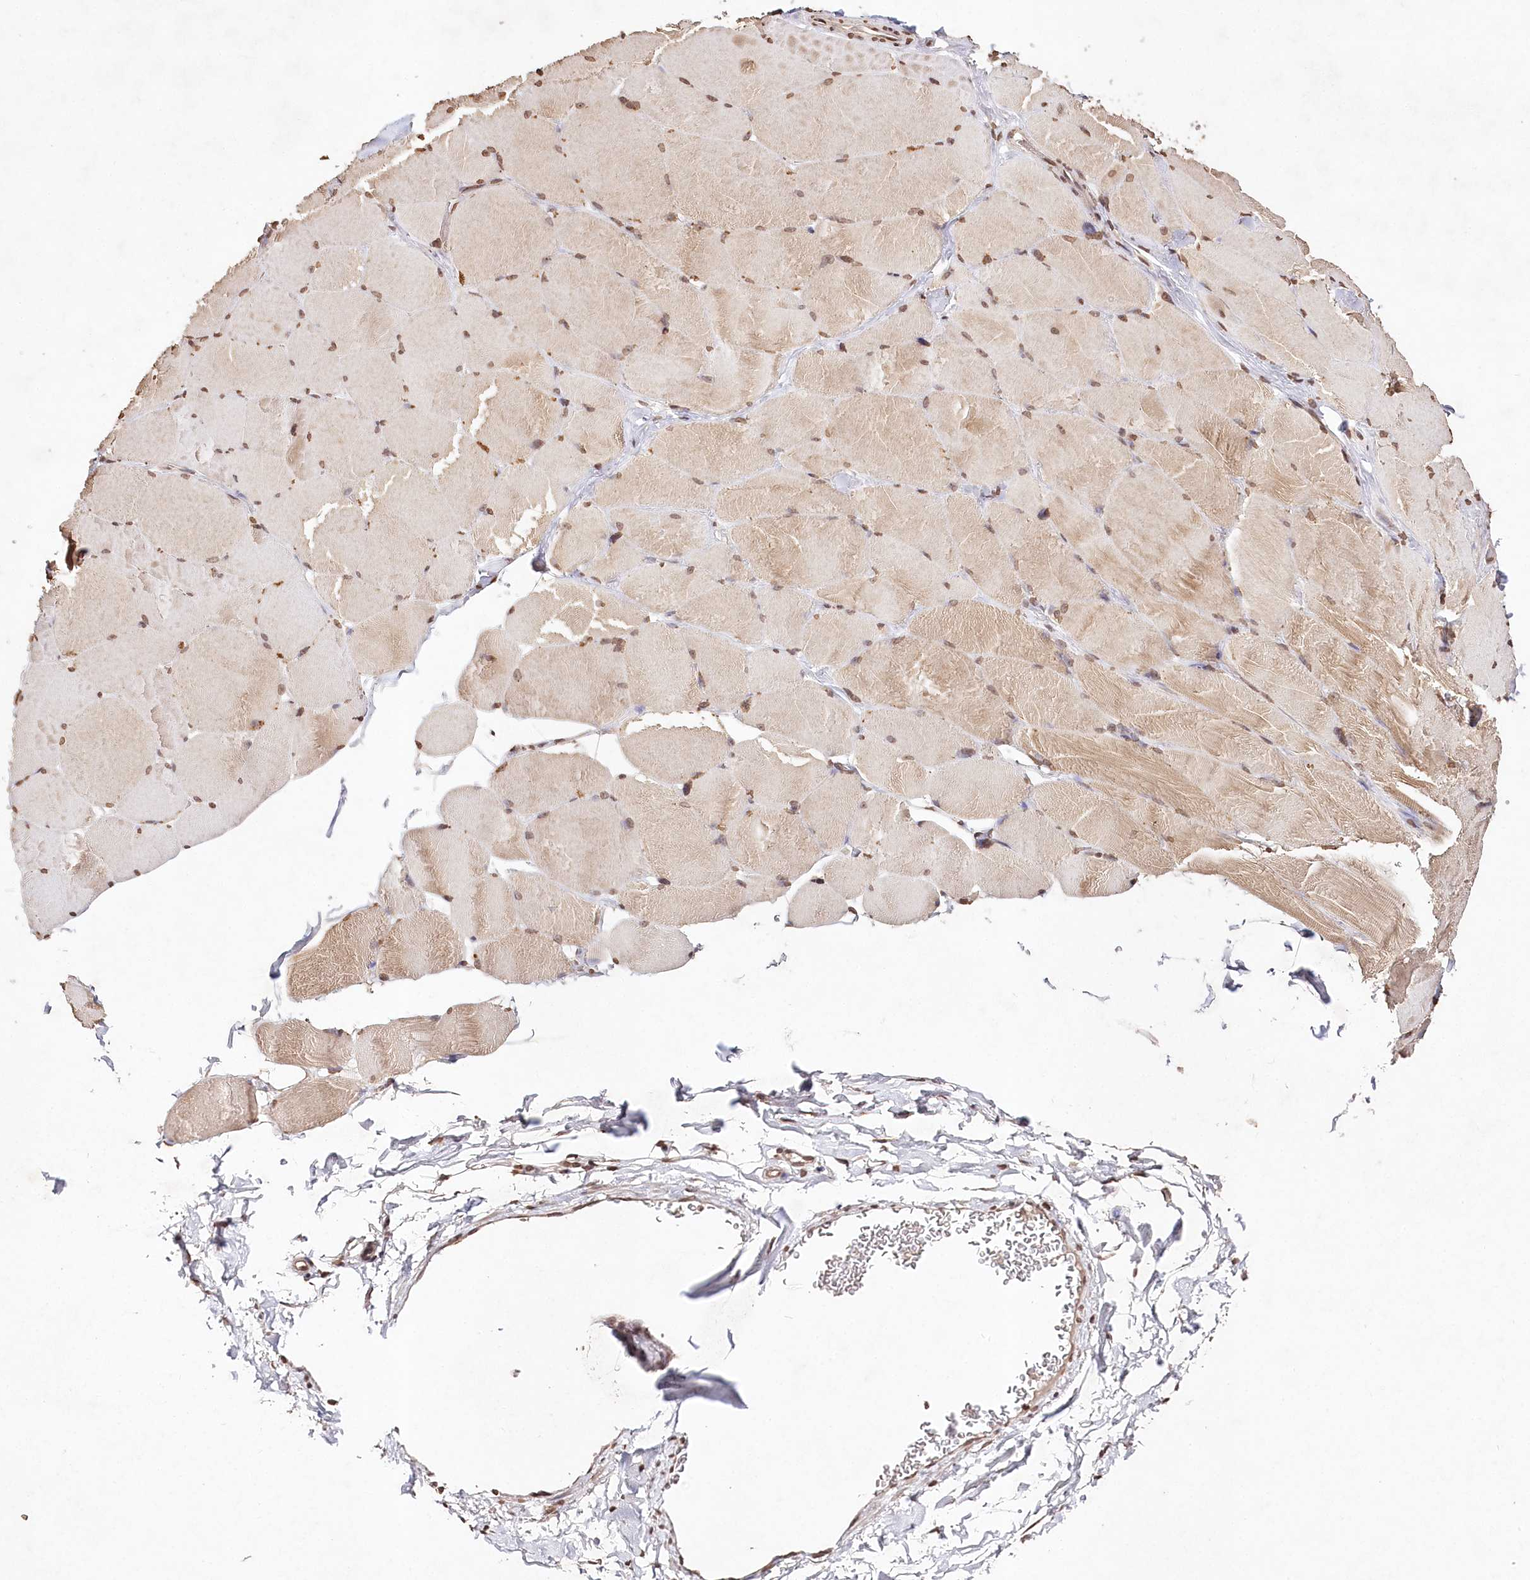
{"staining": {"intensity": "moderate", "quantity": ">75%", "location": "cytoplasmic/membranous,nuclear"}, "tissue": "skeletal muscle", "cell_type": "Myocytes", "image_type": "normal", "snomed": [{"axis": "morphology", "description": "Normal tissue, NOS"}, {"axis": "topography", "description": "Skin"}, {"axis": "topography", "description": "Skeletal muscle"}], "caption": "There is medium levels of moderate cytoplasmic/membranous,nuclear staining in myocytes of benign skeletal muscle, as demonstrated by immunohistochemical staining (brown color).", "gene": "DMXL1", "patient": {"sex": "male", "age": 83}}